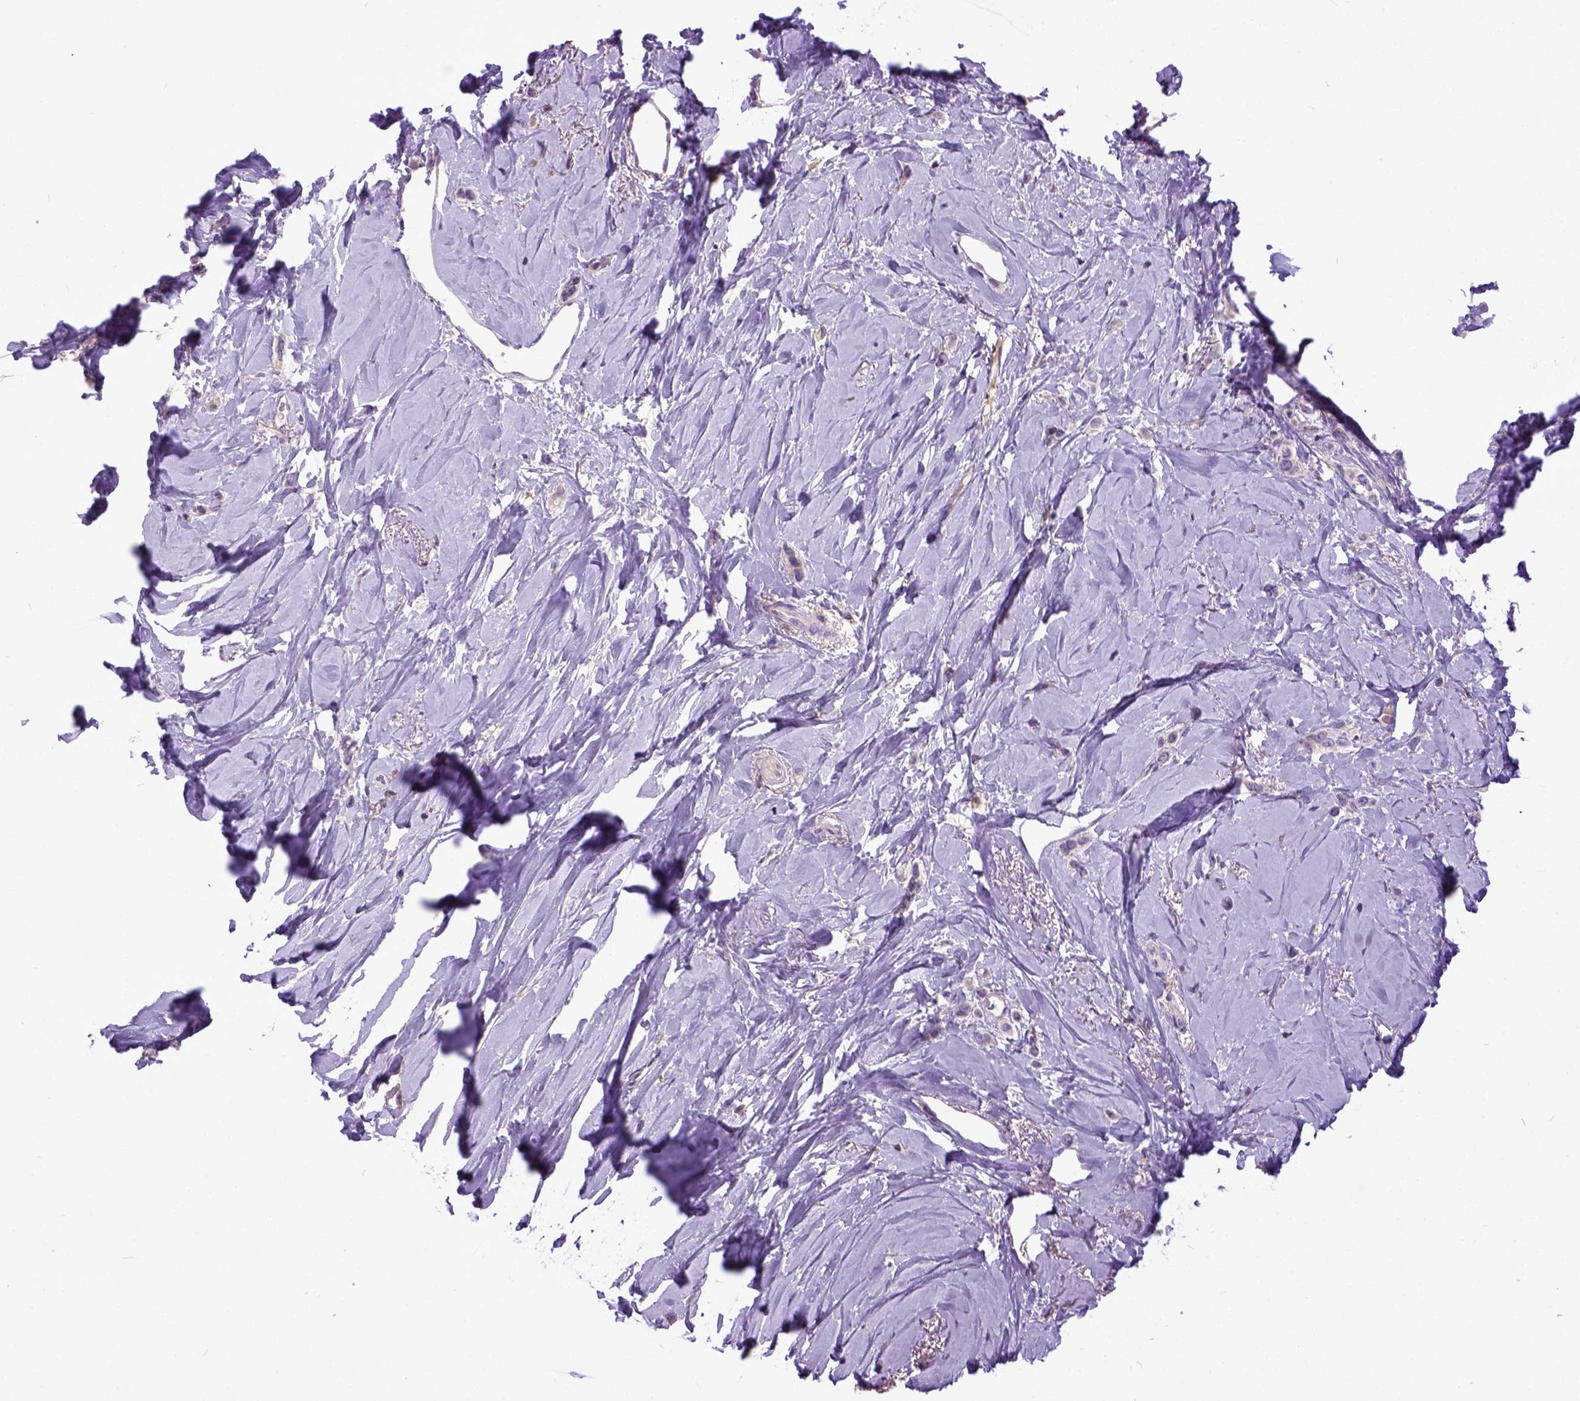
{"staining": {"intensity": "negative", "quantity": "none", "location": "none"}, "tissue": "breast cancer", "cell_type": "Tumor cells", "image_type": "cancer", "snomed": [{"axis": "morphology", "description": "Lobular carcinoma"}, {"axis": "topography", "description": "Breast"}], "caption": "Tumor cells are negative for brown protein staining in lobular carcinoma (breast).", "gene": "NEK5", "patient": {"sex": "female", "age": 66}}